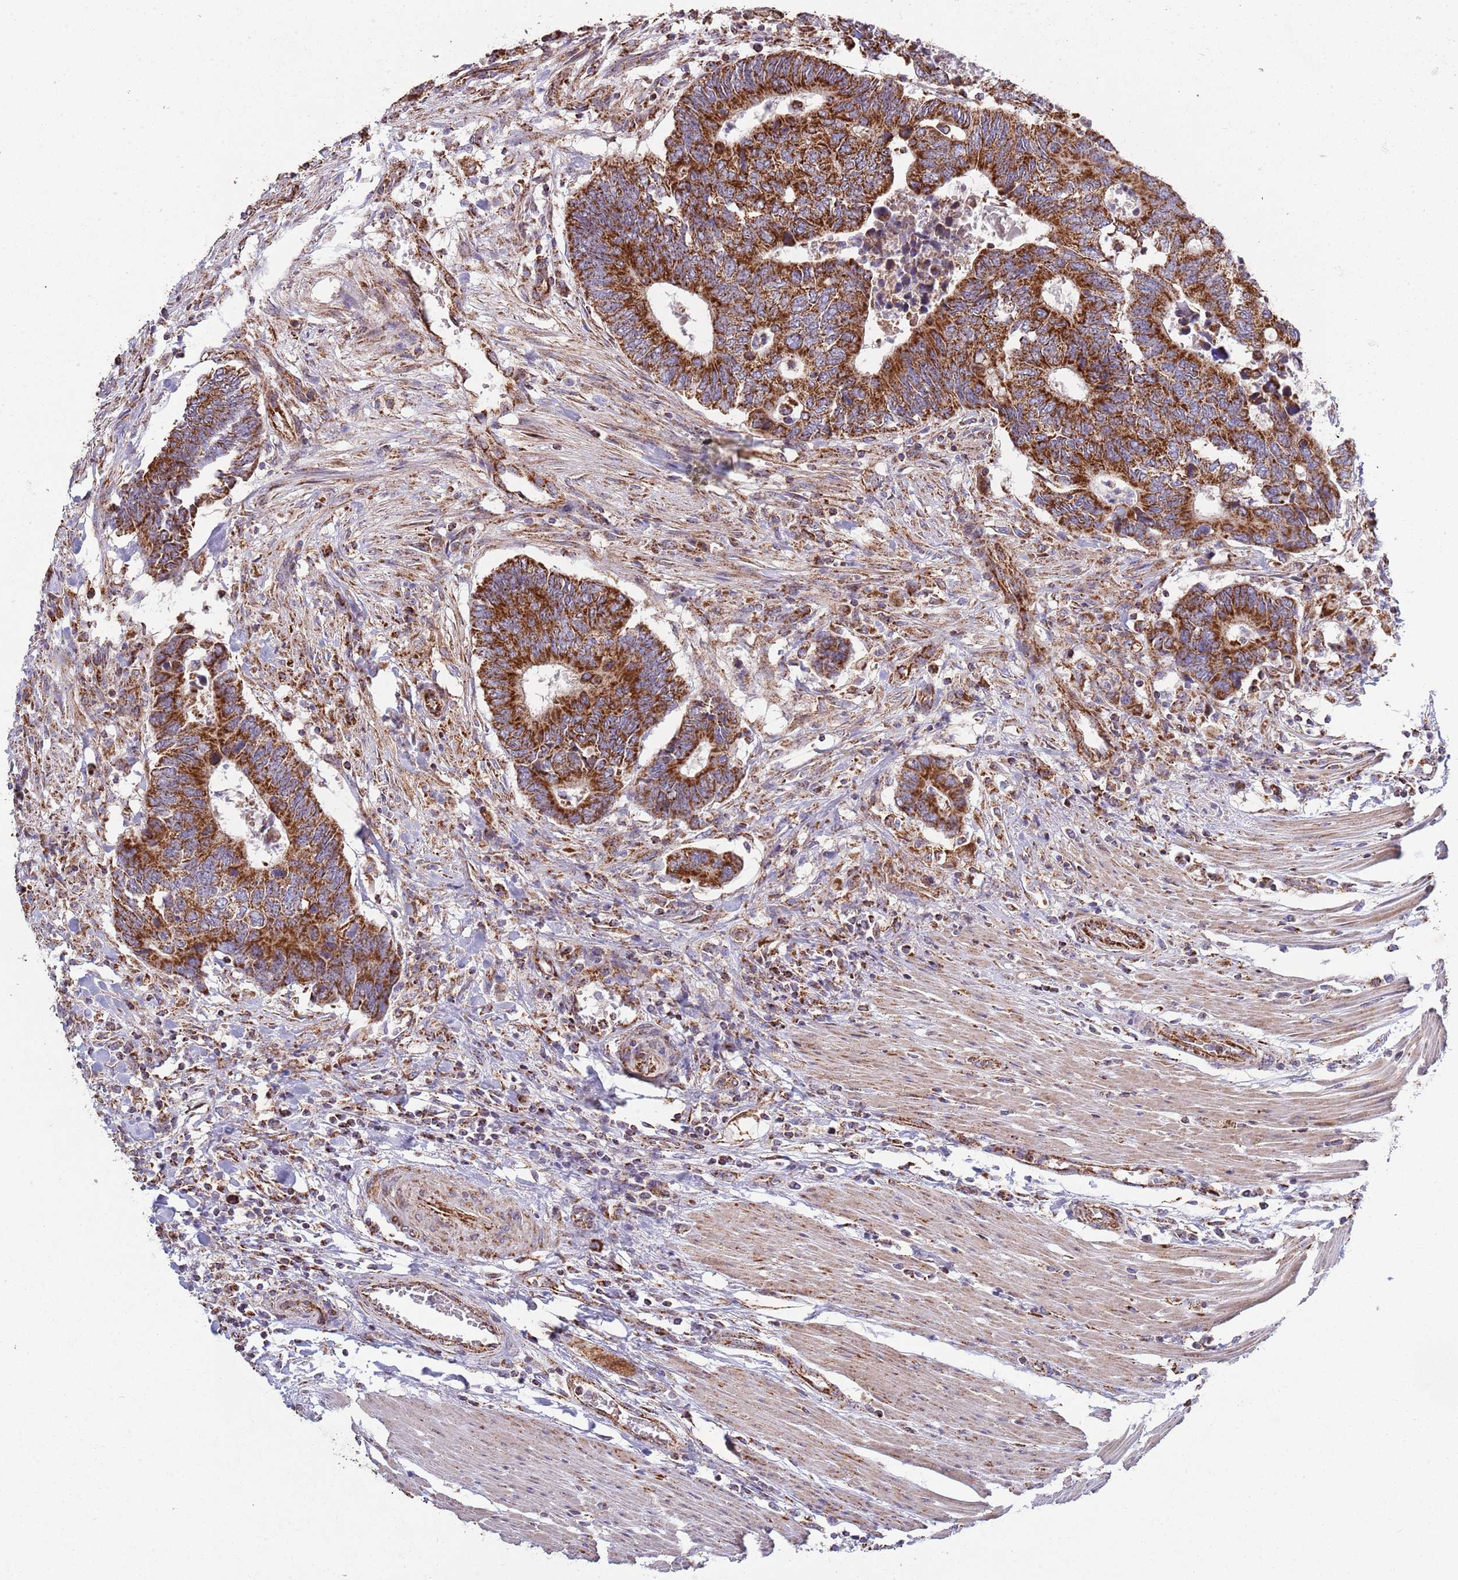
{"staining": {"intensity": "strong", "quantity": ">75%", "location": "cytoplasmic/membranous"}, "tissue": "colorectal cancer", "cell_type": "Tumor cells", "image_type": "cancer", "snomed": [{"axis": "morphology", "description": "Adenocarcinoma, NOS"}, {"axis": "topography", "description": "Colon"}], "caption": "An immunohistochemistry (IHC) image of tumor tissue is shown. Protein staining in brown labels strong cytoplasmic/membranous positivity in colorectal cancer within tumor cells.", "gene": "VPS16", "patient": {"sex": "male", "age": 87}}